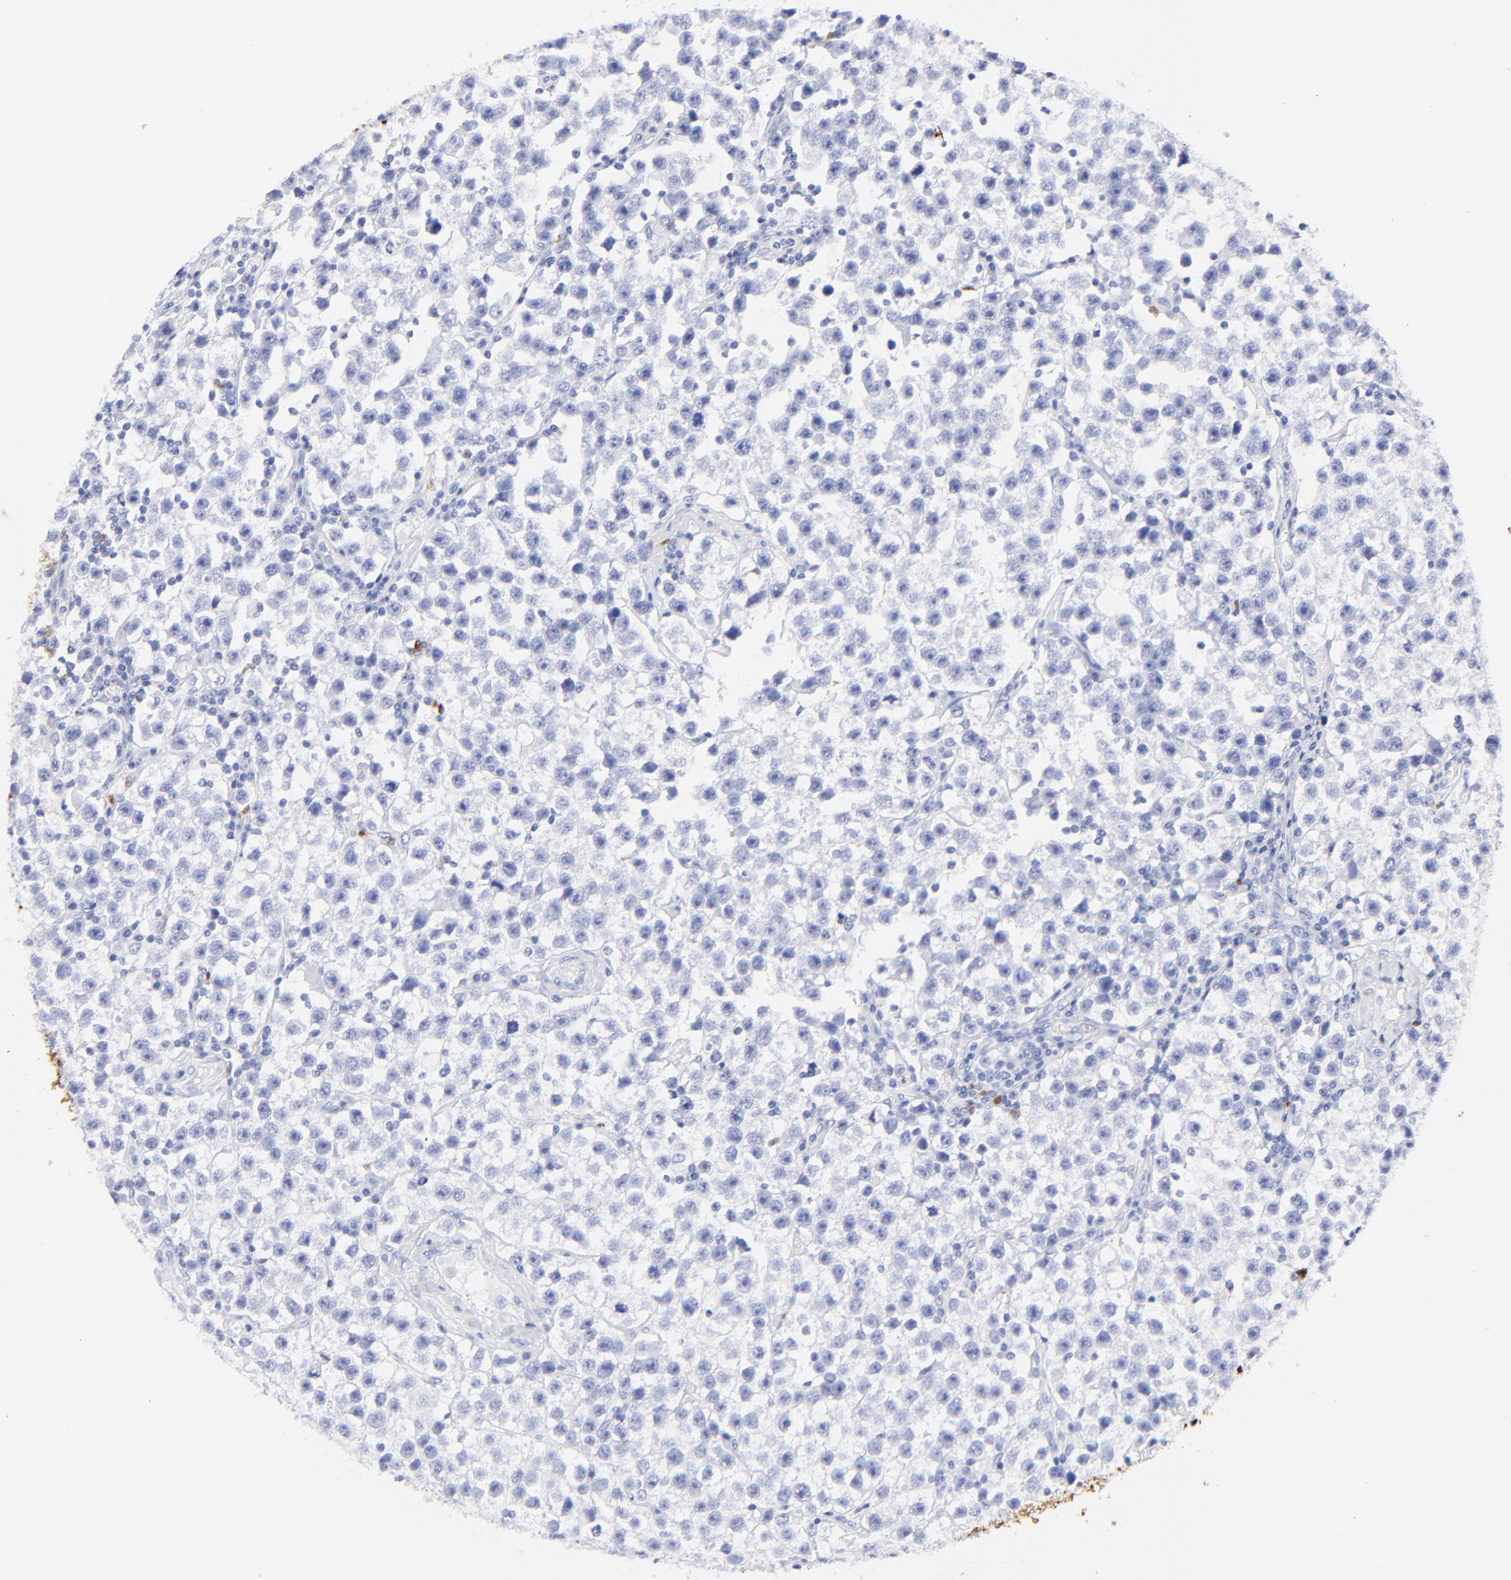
{"staining": {"intensity": "negative", "quantity": "none", "location": "none"}, "tissue": "testis cancer", "cell_type": "Tumor cells", "image_type": "cancer", "snomed": [{"axis": "morphology", "description": "Seminoma, NOS"}, {"axis": "topography", "description": "Testis"}], "caption": "IHC image of neoplastic tissue: human testis cancer (seminoma) stained with DAB displays no significant protein staining in tumor cells. Nuclei are stained in blue.", "gene": "S100A12", "patient": {"sex": "male", "age": 32}}